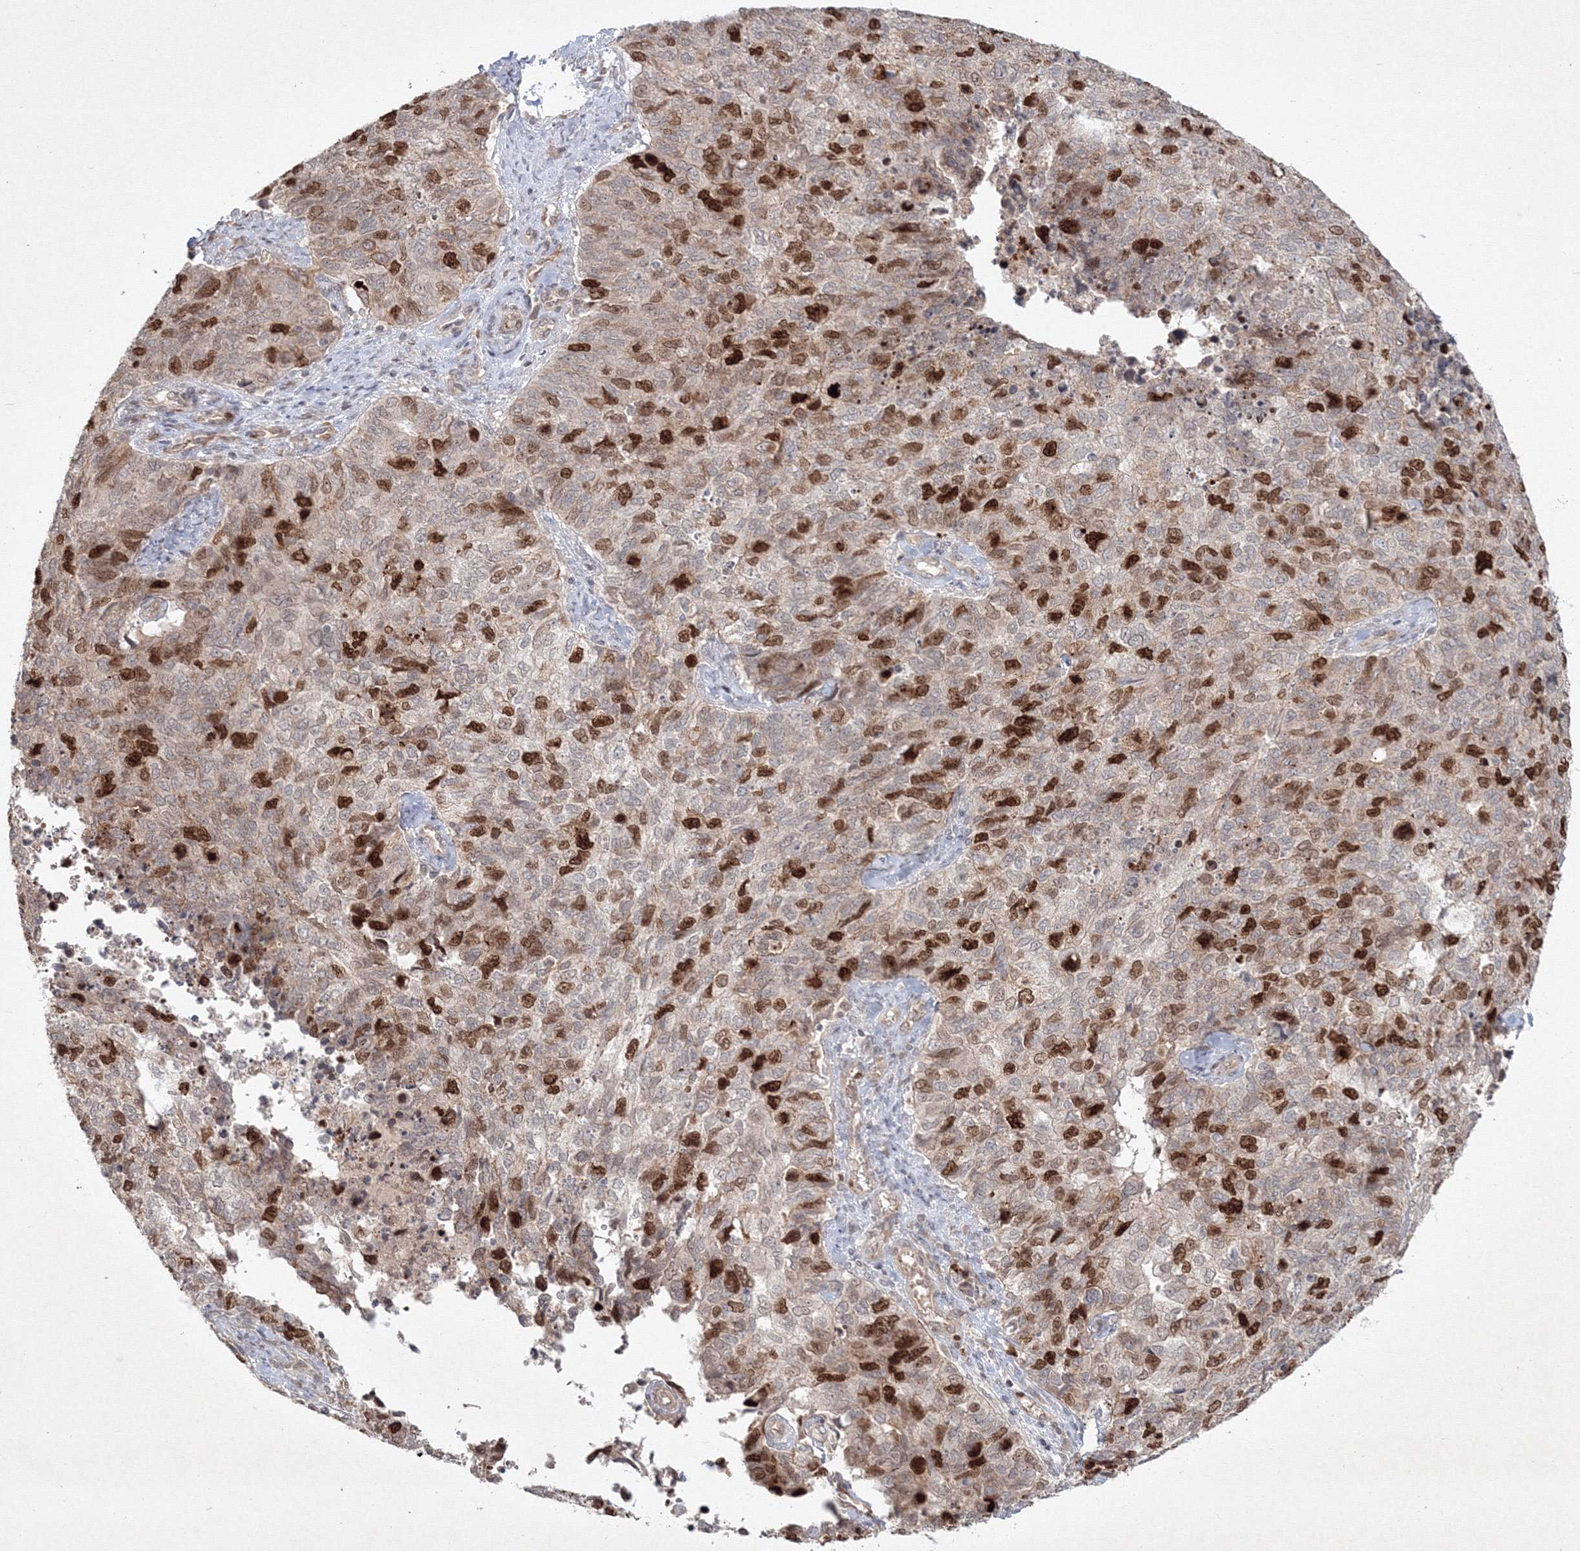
{"staining": {"intensity": "strong", "quantity": "25%-75%", "location": "nuclear"}, "tissue": "cervical cancer", "cell_type": "Tumor cells", "image_type": "cancer", "snomed": [{"axis": "morphology", "description": "Squamous cell carcinoma, NOS"}, {"axis": "topography", "description": "Cervix"}], "caption": "A micrograph showing strong nuclear staining in about 25%-75% of tumor cells in cervical cancer (squamous cell carcinoma), as visualized by brown immunohistochemical staining.", "gene": "KIF20A", "patient": {"sex": "female", "age": 63}}